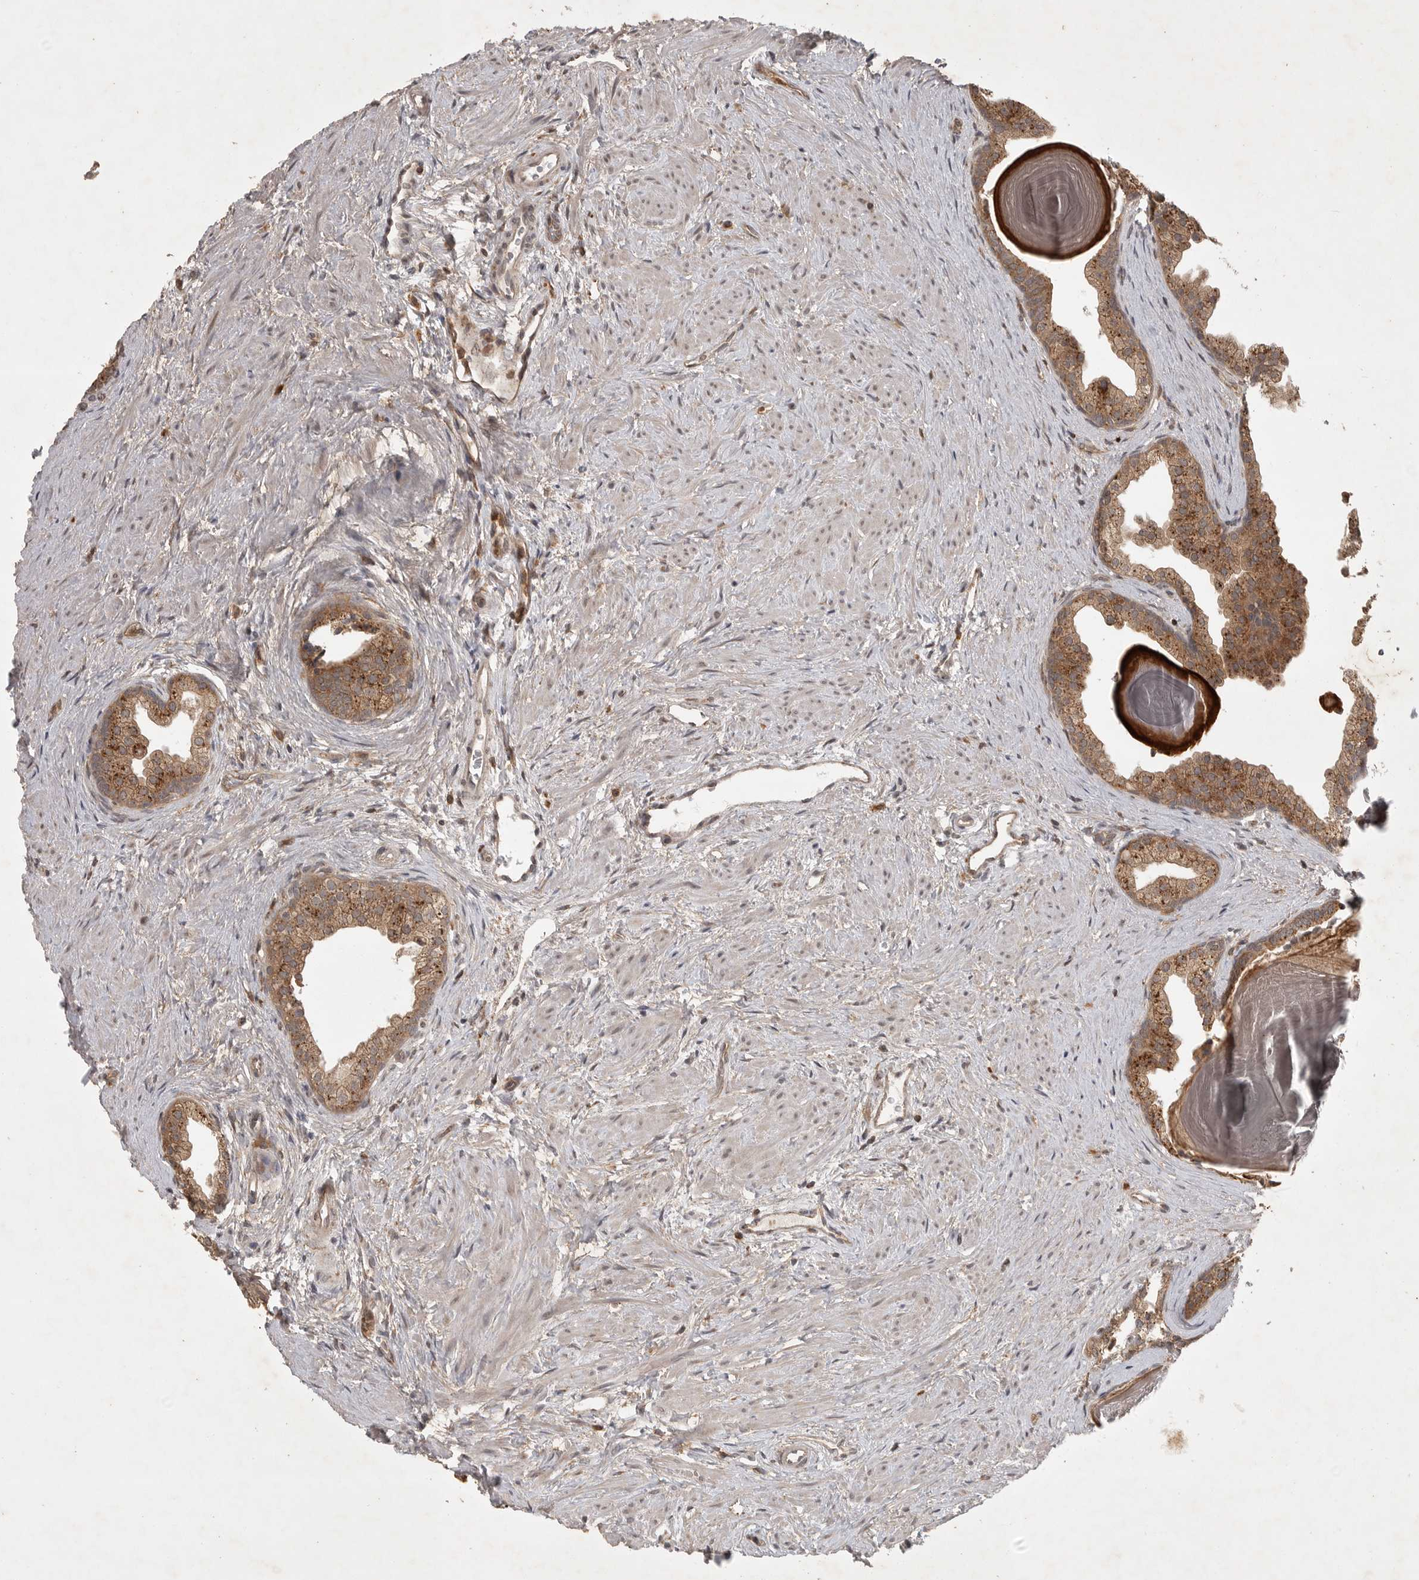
{"staining": {"intensity": "moderate", "quantity": ">75%", "location": "cytoplasmic/membranous"}, "tissue": "prostate", "cell_type": "Glandular cells", "image_type": "normal", "snomed": [{"axis": "morphology", "description": "Normal tissue, NOS"}, {"axis": "topography", "description": "Prostate"}], "caption": "Immunohistochemical staining of benign prostate shows moderate cytoplasmic/membranous protein positivity in approximately >75% of glandular cells.", "gene": "ZNF232", "patient": {"sex": "male", "age": 48}}